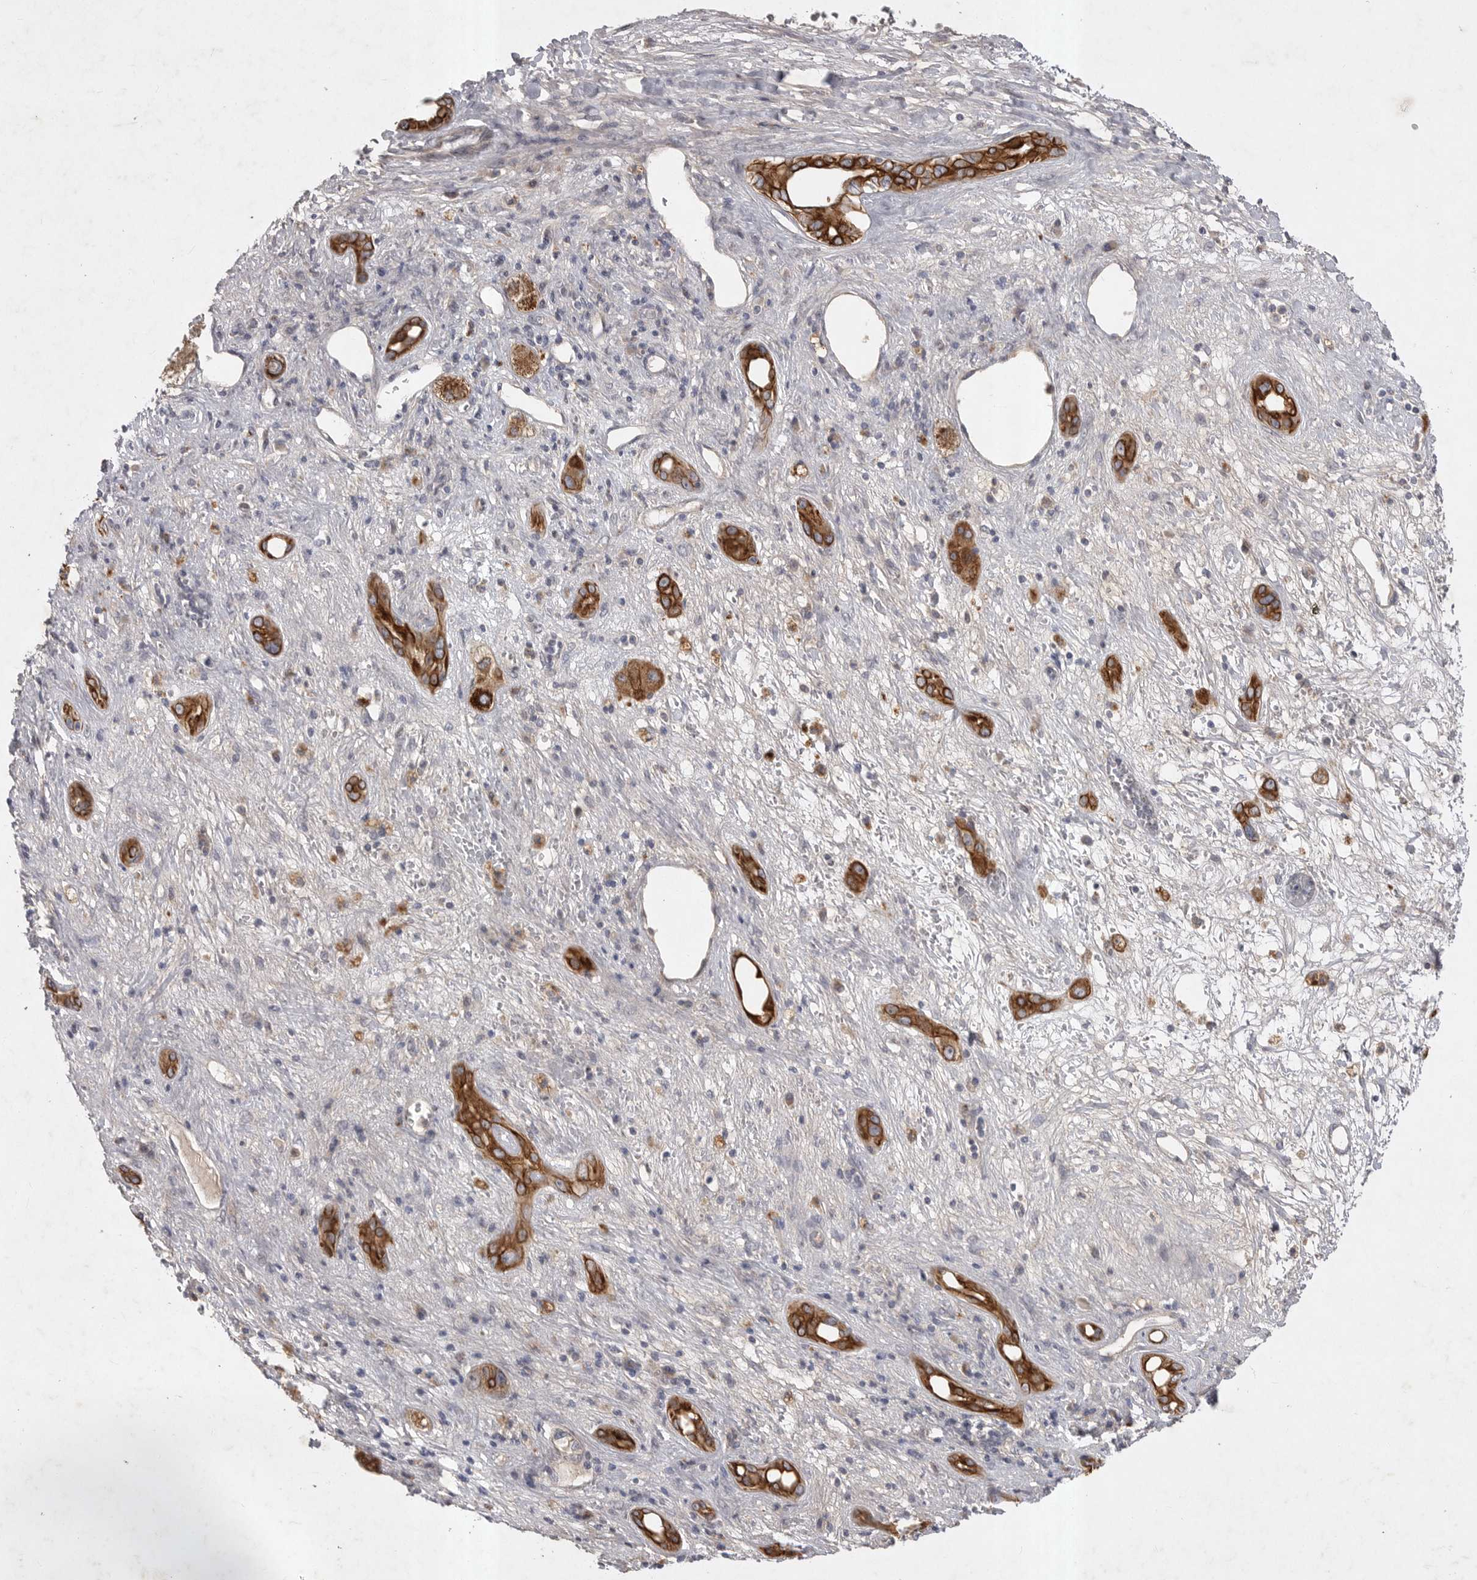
{"staining": {"intensity": "strong", "quantity": ">75%", "location": "cytoplasmic/membranous"}, "tissue": "liver cancer", "cell_type": "Tumor cells", "image_type": "cancer", "snomed": [{"axis": "morphology", "description": "Carcinoma, Hepatocellular, NOS"}, {"axis": "topography", "description": "Liver"}], "caption": "An image of liver cancer stained for a protein shows strong cytoplasmic/membranous brown staining in tumor cells. (Brightfield microscopy of DAB IHC at high magnification).", "gene": "DHDDS", "patient": {"sex": "female", "age": 73}}